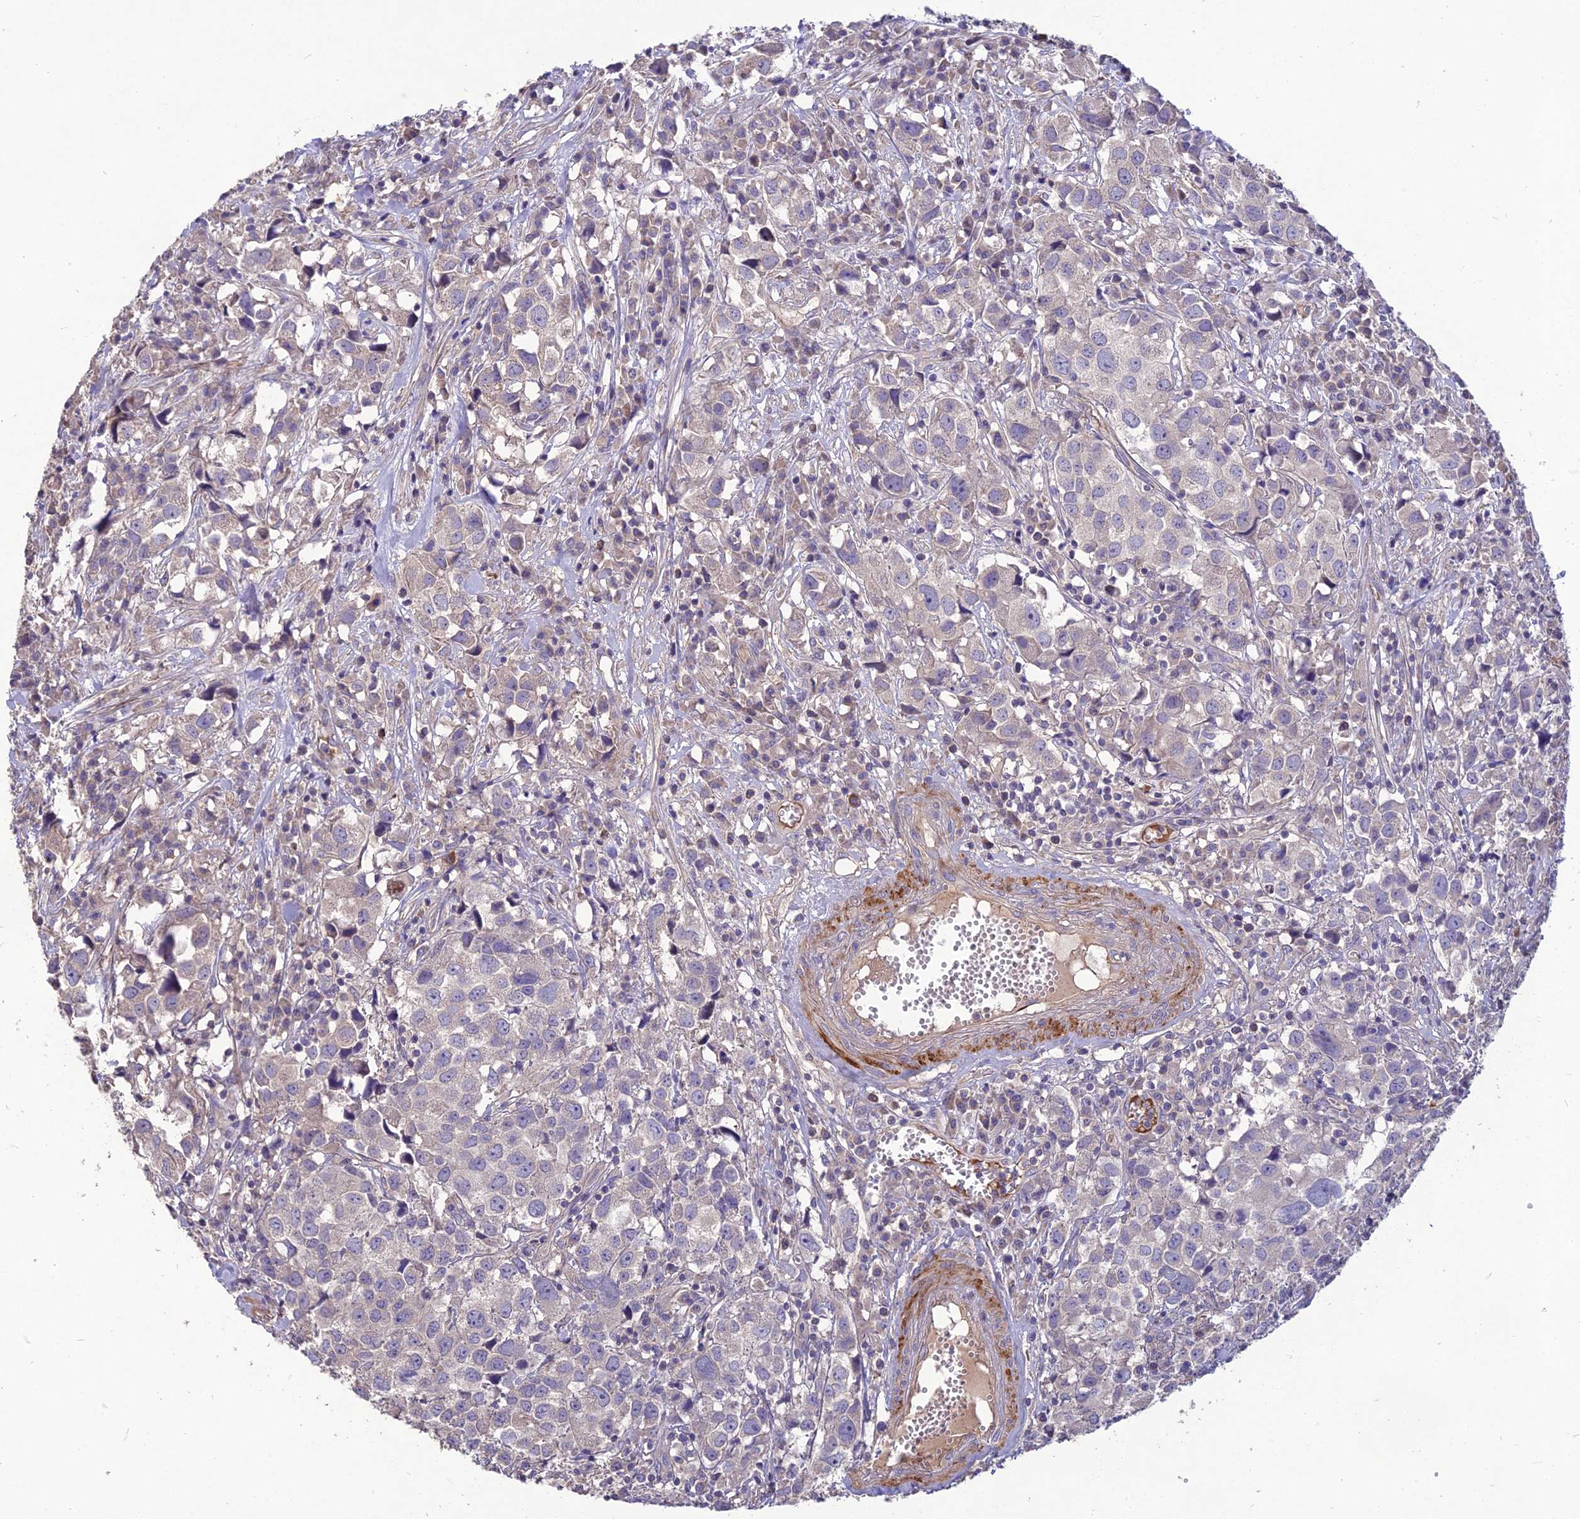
{"staining": {"intensity": "negative", "quantity": "none", "location": "none"}, "tissue": "urothelial cancer", "cell_type": "Tumor cells", "image_type": "cancer", "snomed": [{"axis": "morphology", "description": "Urothelial carcinoma, High grade"}, {"axis": "topography", "description": "Urinary bladder"}], "caption": "The immunohistochemistry (IHC) micrograph has no significant staining in tumor cells of urothelial cancer tissue.", "gene": "CLUH", "patient": {"sex": "female", "age": 75}}